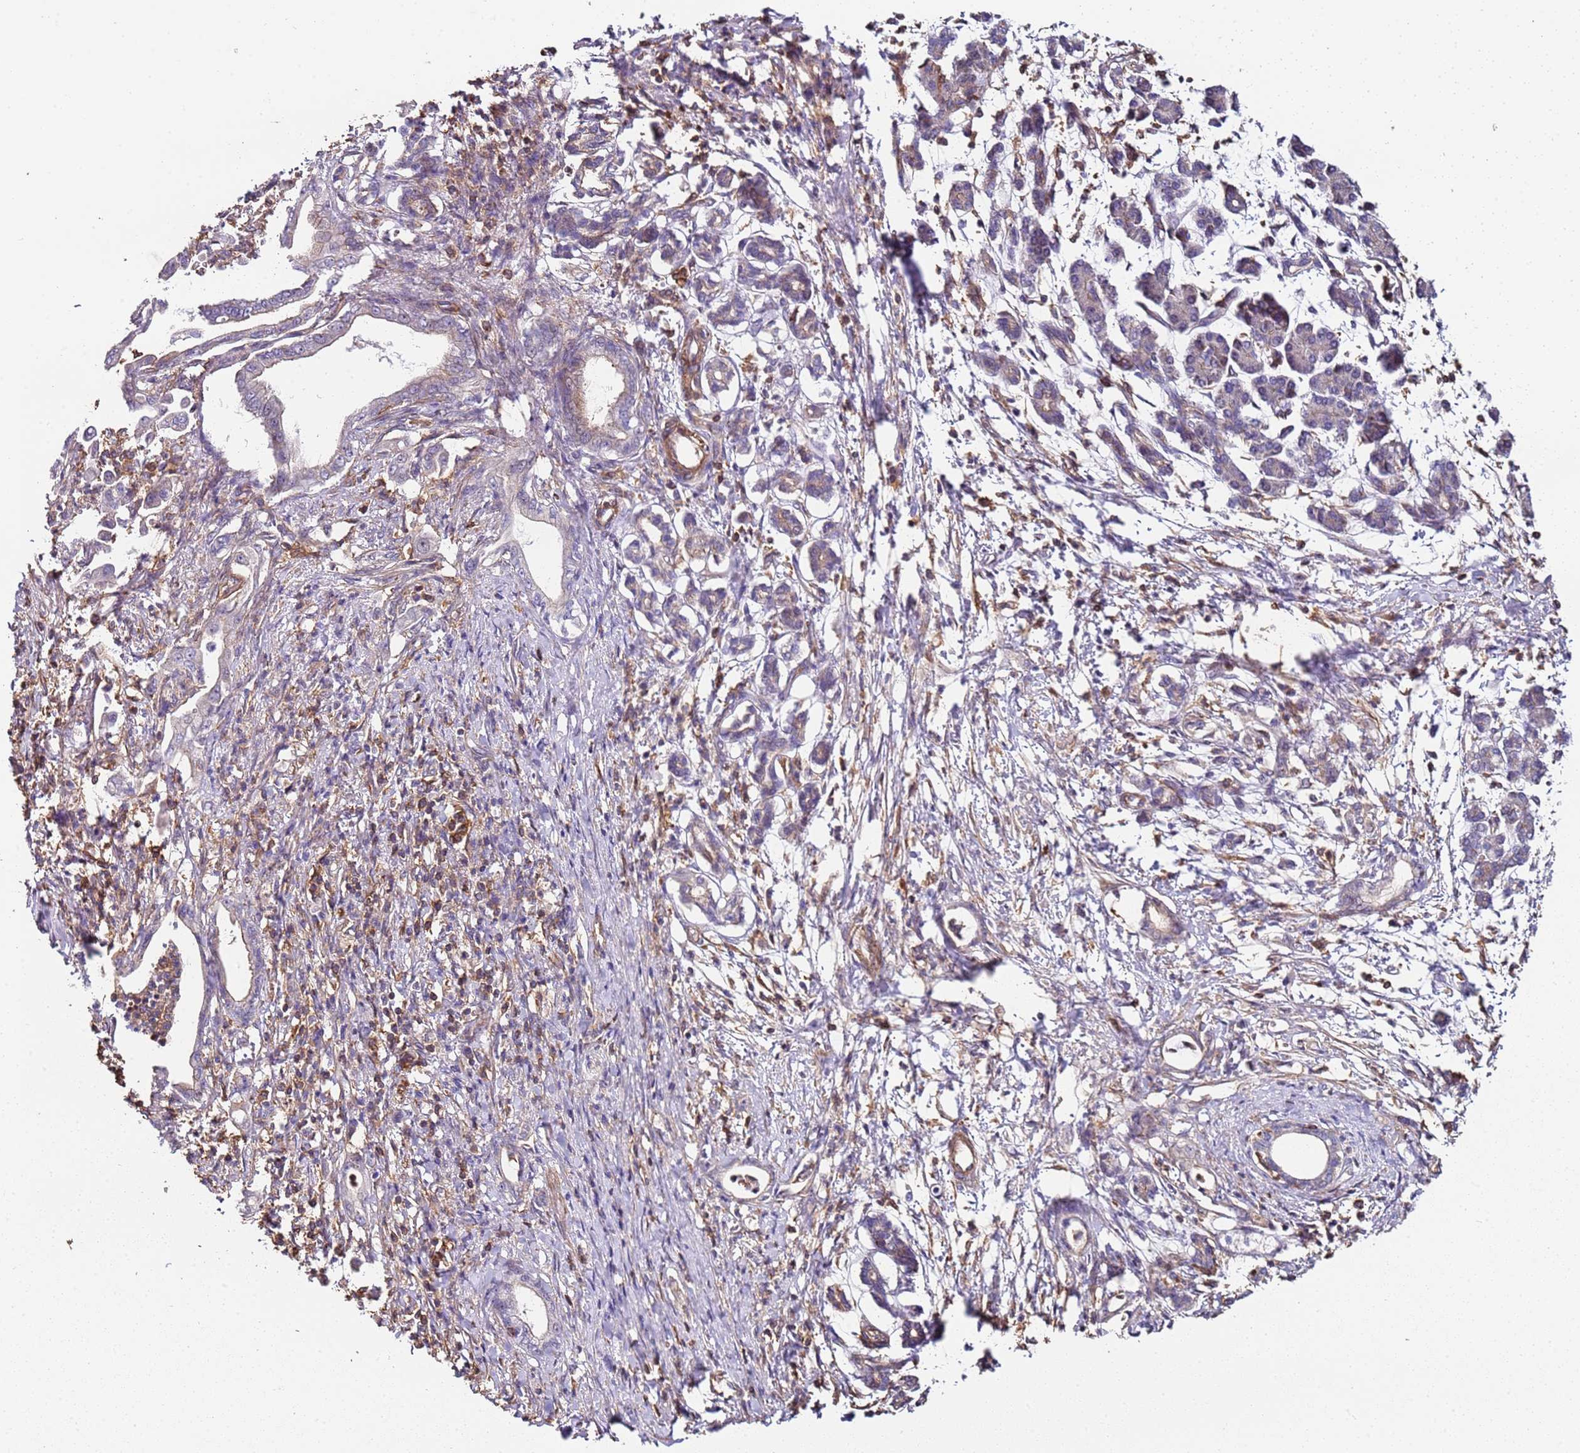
{"staining": {"intensity": "negative", "quantity": "none", "location": "none"}, "tissue": "pancreatic cancer", "cell_type": "Tumor cells", "image_type": "cancer", "snomed": [{"axis": "morphology", "description": "Adenocarcinoma, NOS"}, {"axis": "topography", "description": "Pancreas"}], "caption": "This micrograph is of pancreatic cancer stained with IHC to label a protein in brown with the nuclei are counter-stained blue. There is no positivity in tumor cells.", "gene": "CYP2U1", "patient": {"sex": "female", "age": 55}}